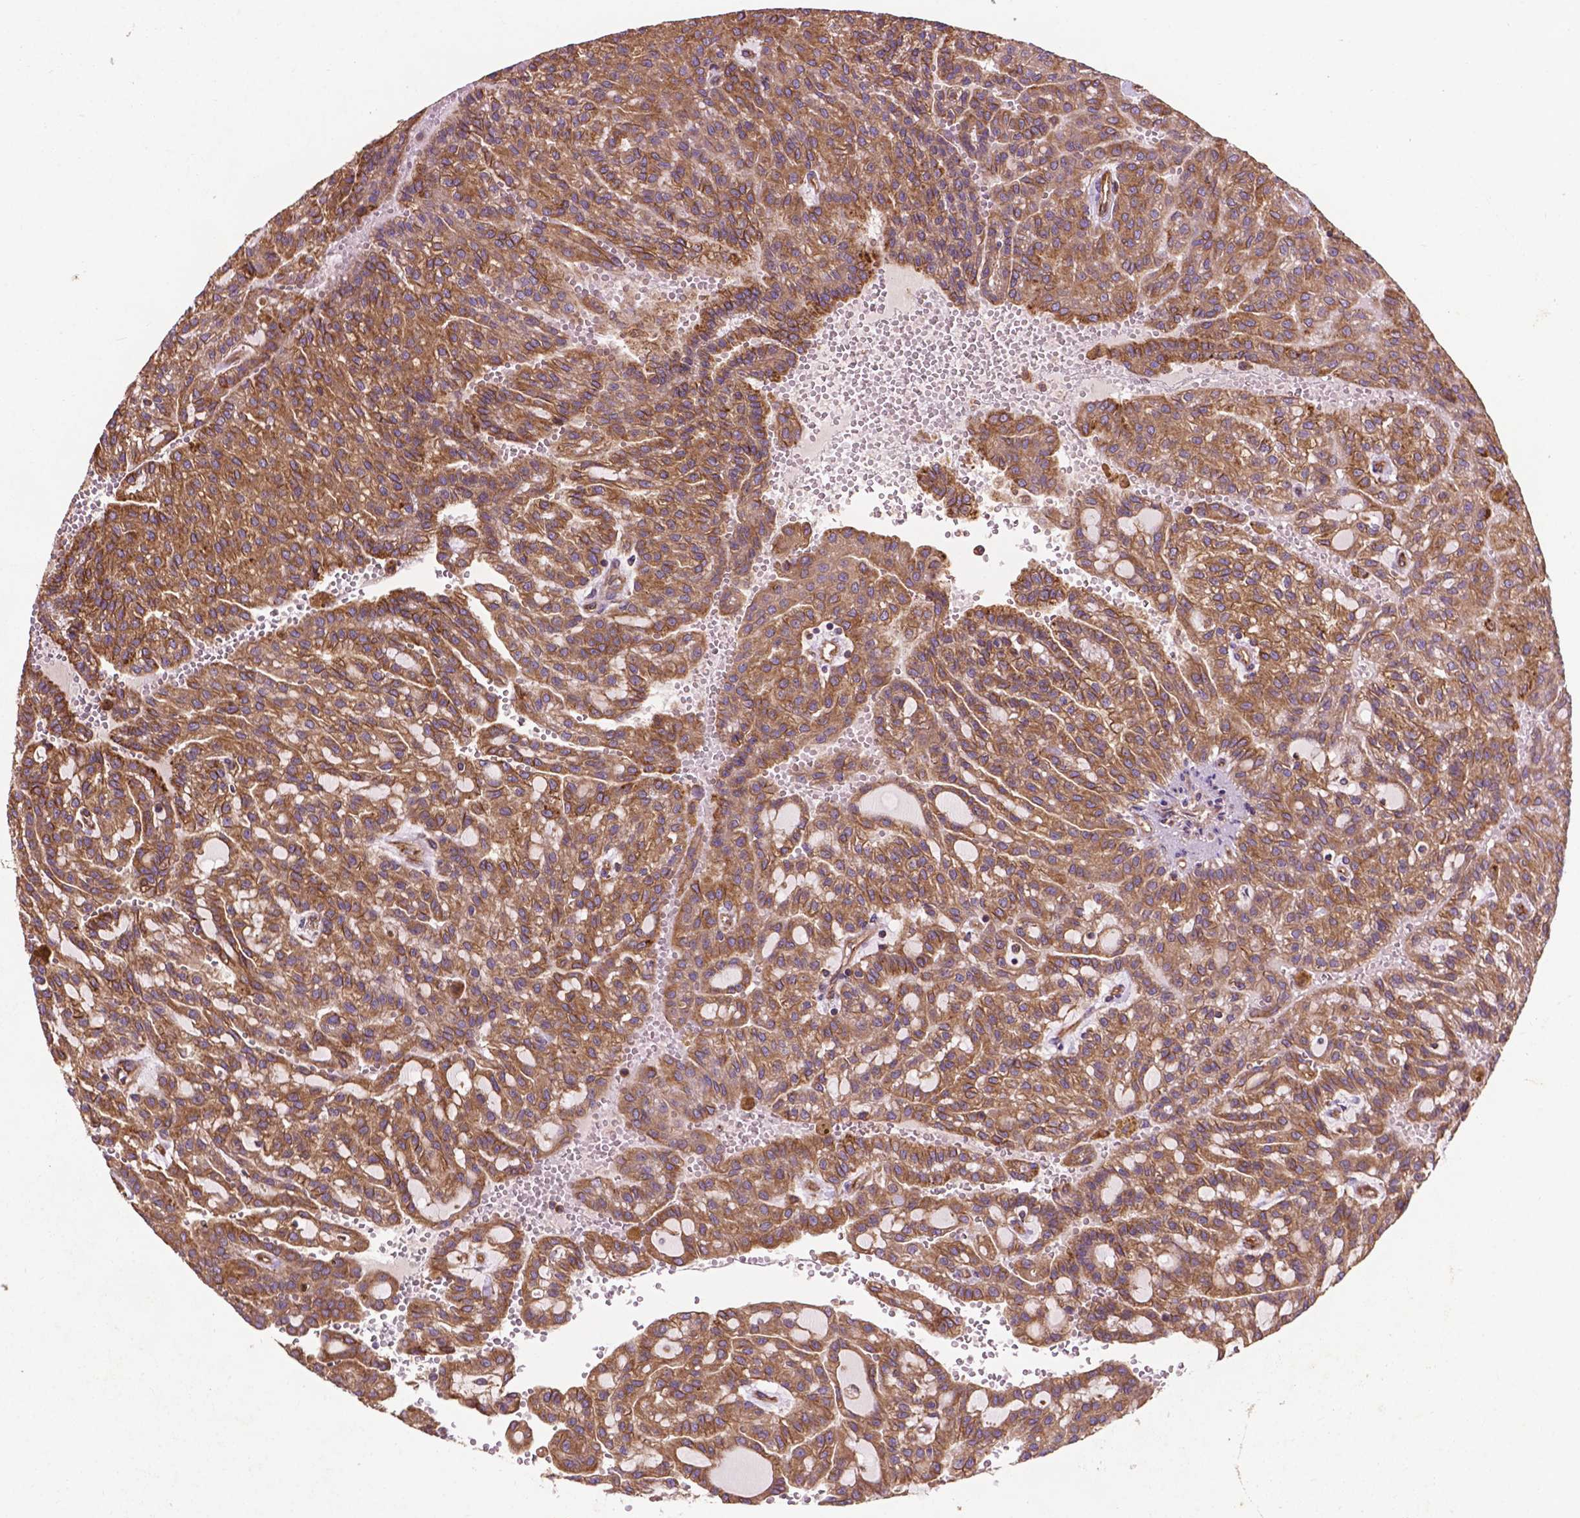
{"staining": {"intensity": "moderate", "quantity": ">75%", "location": "cytoplasmic/membranous"}, "tissue": "renal cancer", "cell_type": "Tumor cells", "image_type": "cancer", "snomed": [{"axis": "morphology", "description": "Adenocarcinoma, NOS"}, {"axis": "topography", "description": "Kidney"}], "caption": "A medium amount of moderate cytoplasmic/membranous expression is appreciated in about >75% of tumor cells in renal cancer tissue. The protein of interest is shown in brown color, while the nuclei are stained blue.", "gene": "CCDC71L", "patient": {"sex": "male", "age": 63}}